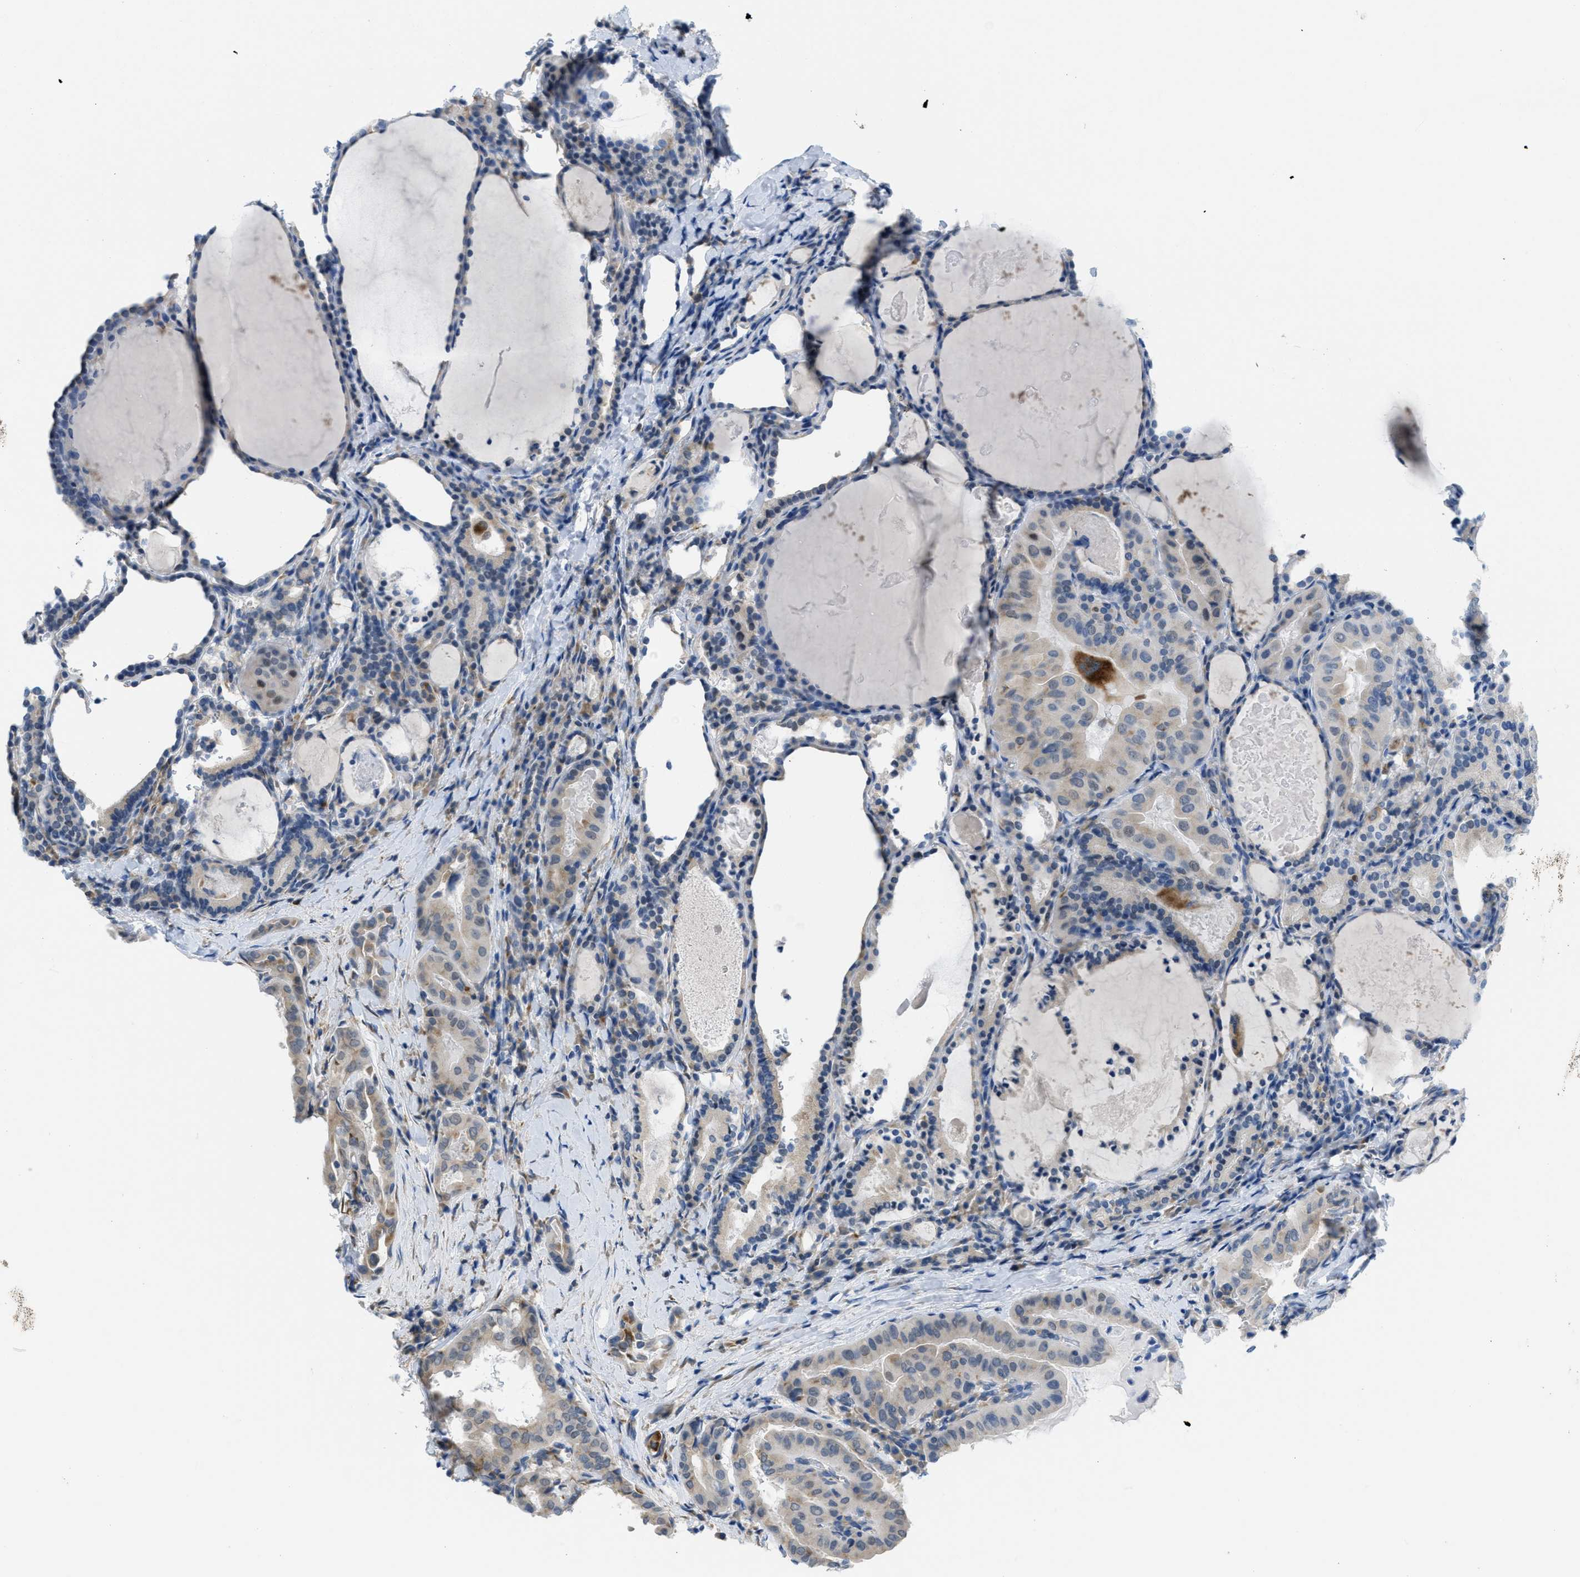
{"staining": {"intensity": "weak", "quantity": "25%-75%", "location": "cytoplasmic/membranous"}, "tissue": "thyroid cancer", "cell_type": "Tumor cells", "image_type": "cancer", "snomed": [{"axis": "morphology", "description": "Papillary adenocarcinoma, NOS"}, {"axis": "topography", "description": "Thyroid gland"}], "caption": "Weak cytoplasmic/membranous expression is appreciated in approximately 25%-75% of tumor cells in thyroid cancer.", "gene": "PTDSS1", "patient": {"sex": "female", "age": 42}}